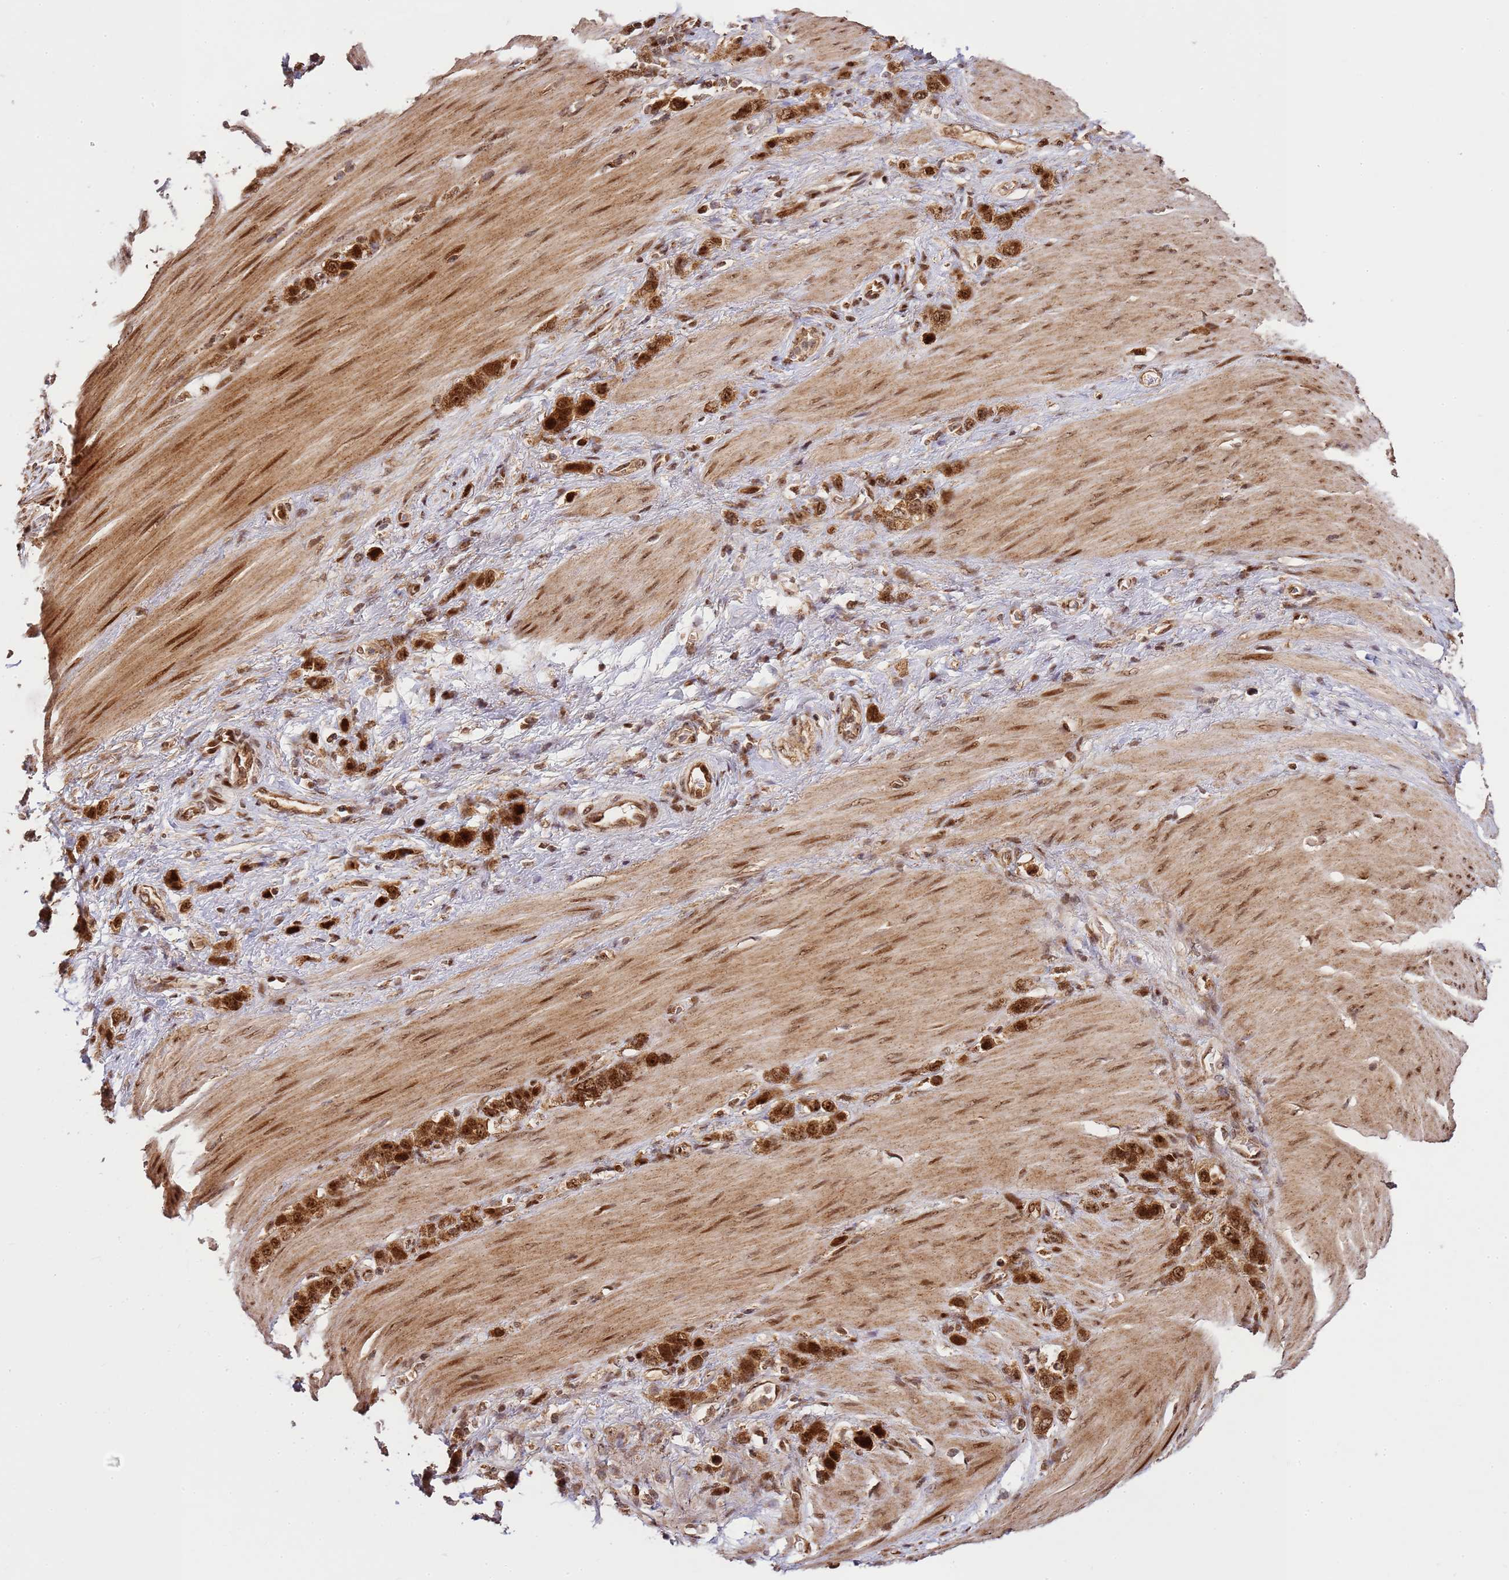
{"staining": {"intensity": "strong", "quantity": ">75%", "location": "cytoplasmic/membranous,nuclear"}, "tissue": "stomach cancer", "cell_type": "Tumor cells", "image_type": "cancer", "snomed": [{"axis": "morphology", "description": "Adenocarcinoma, NOS"}, {"axis": "morphology", "description": "Adenocarcinoma, High grade"}, {"axis": "topography", "description": "Stomach, upper"}, {"axis": "topography", "description": "Stomach, lower"}], "caption": "Immunohistochemical staining of human stomach cancer (adenocarcinoma) exhibits high levels of strong cytoplasmic/membranous and nuclear protein expression in approximately >75% of tumor cells.", "gene": "PEX14", "patient": {"sex": "female", "age": 65}}